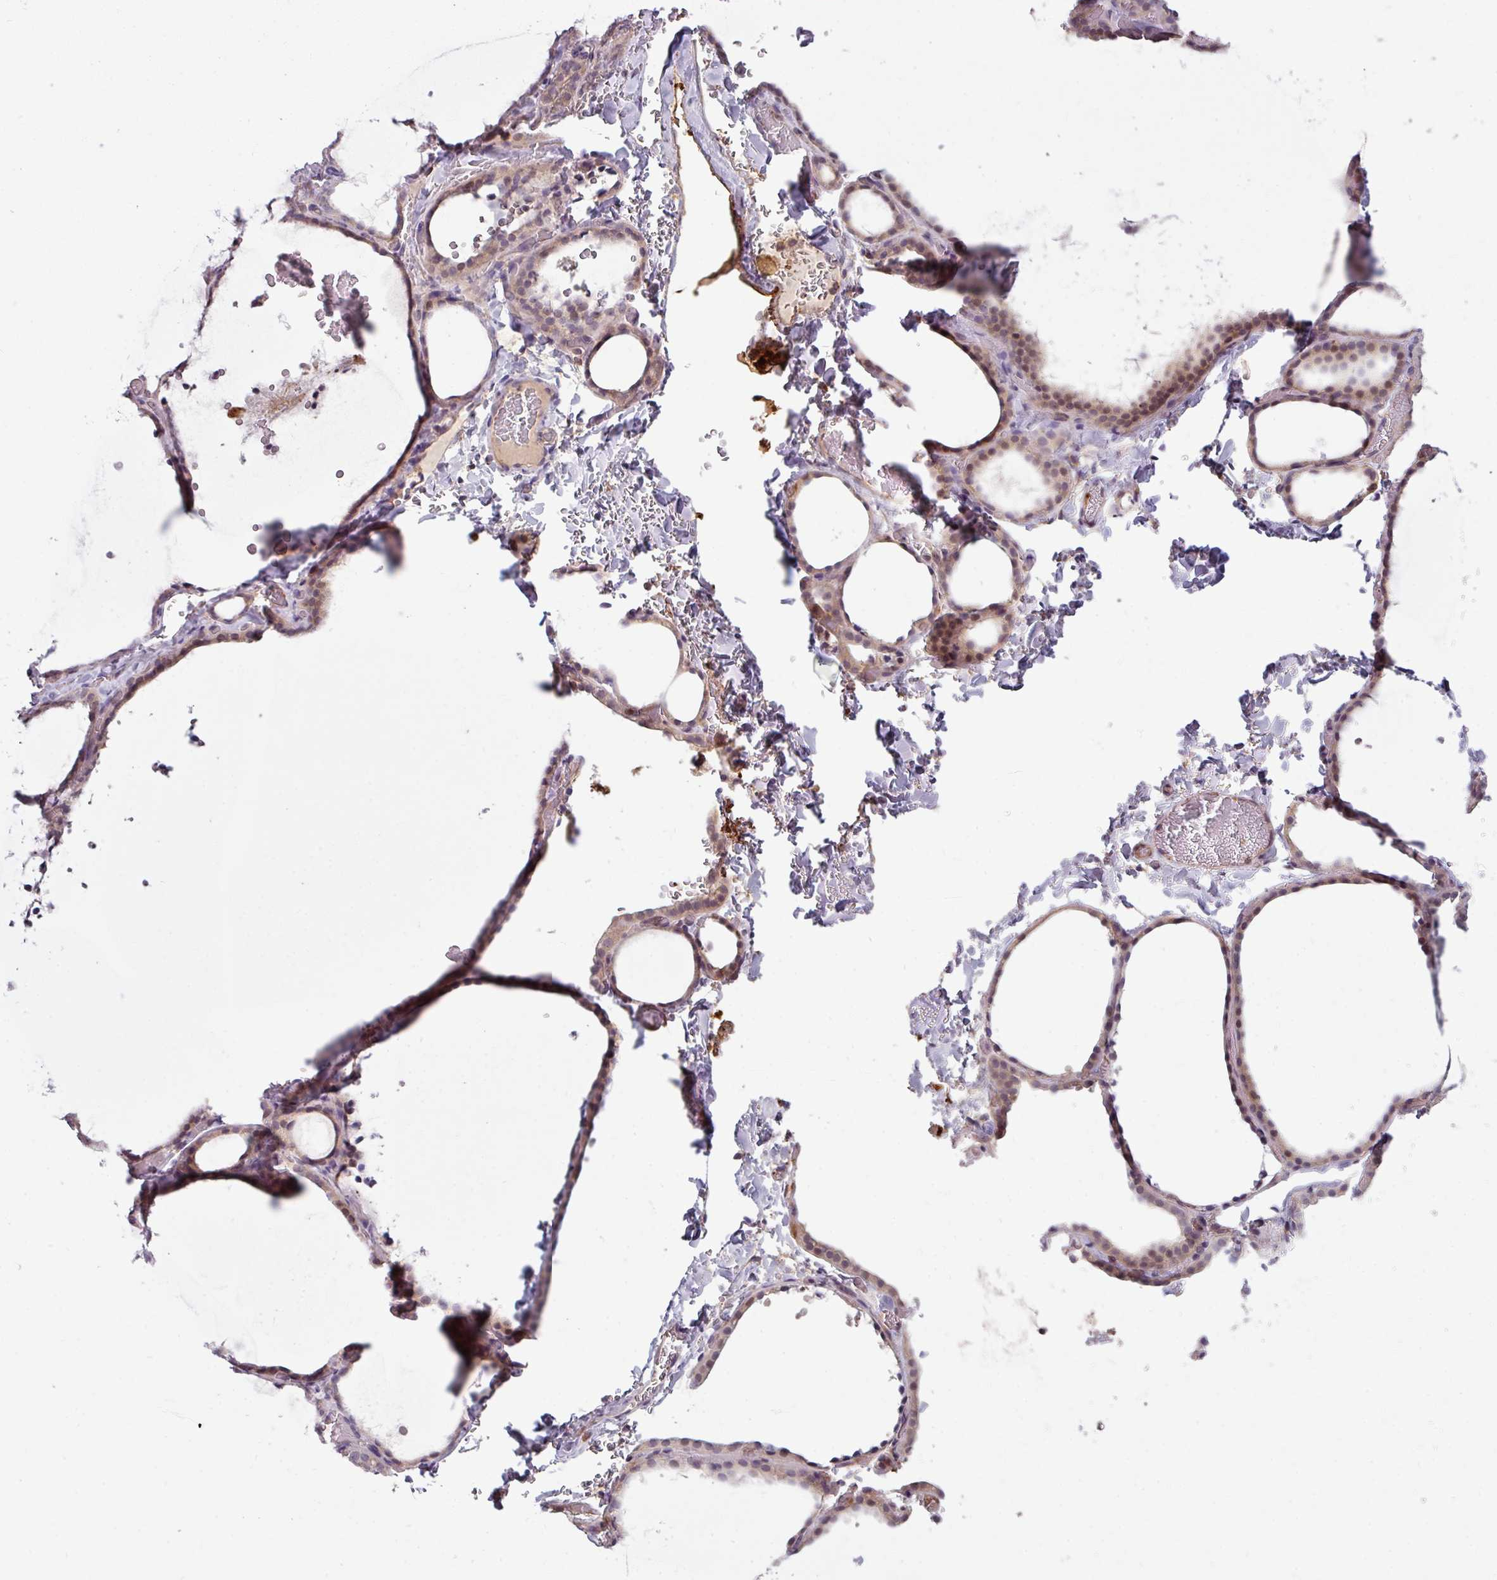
{"staining": {"intensity": "weak", "quantity": "25%-75%", "location": "cytoplasmic/membranous,nuclear"}, "tissue": "thyroid gland", "cell_type": "Glandular cells", "image_type": "normal", "snomed": [{"axis": "morphology", "description": "Normal tissue, NOS"}, {"axis": "topography", "description": "Thyroid gland"}], "caption": "Thyroid gland stained with IHC demonstrates weak cytoplasmic/membranous,nuclear positivity in approximately 25%-75% of glandular cells.", "gene": "TUSC3", "patient": {"sex": "female", "age": 22}}